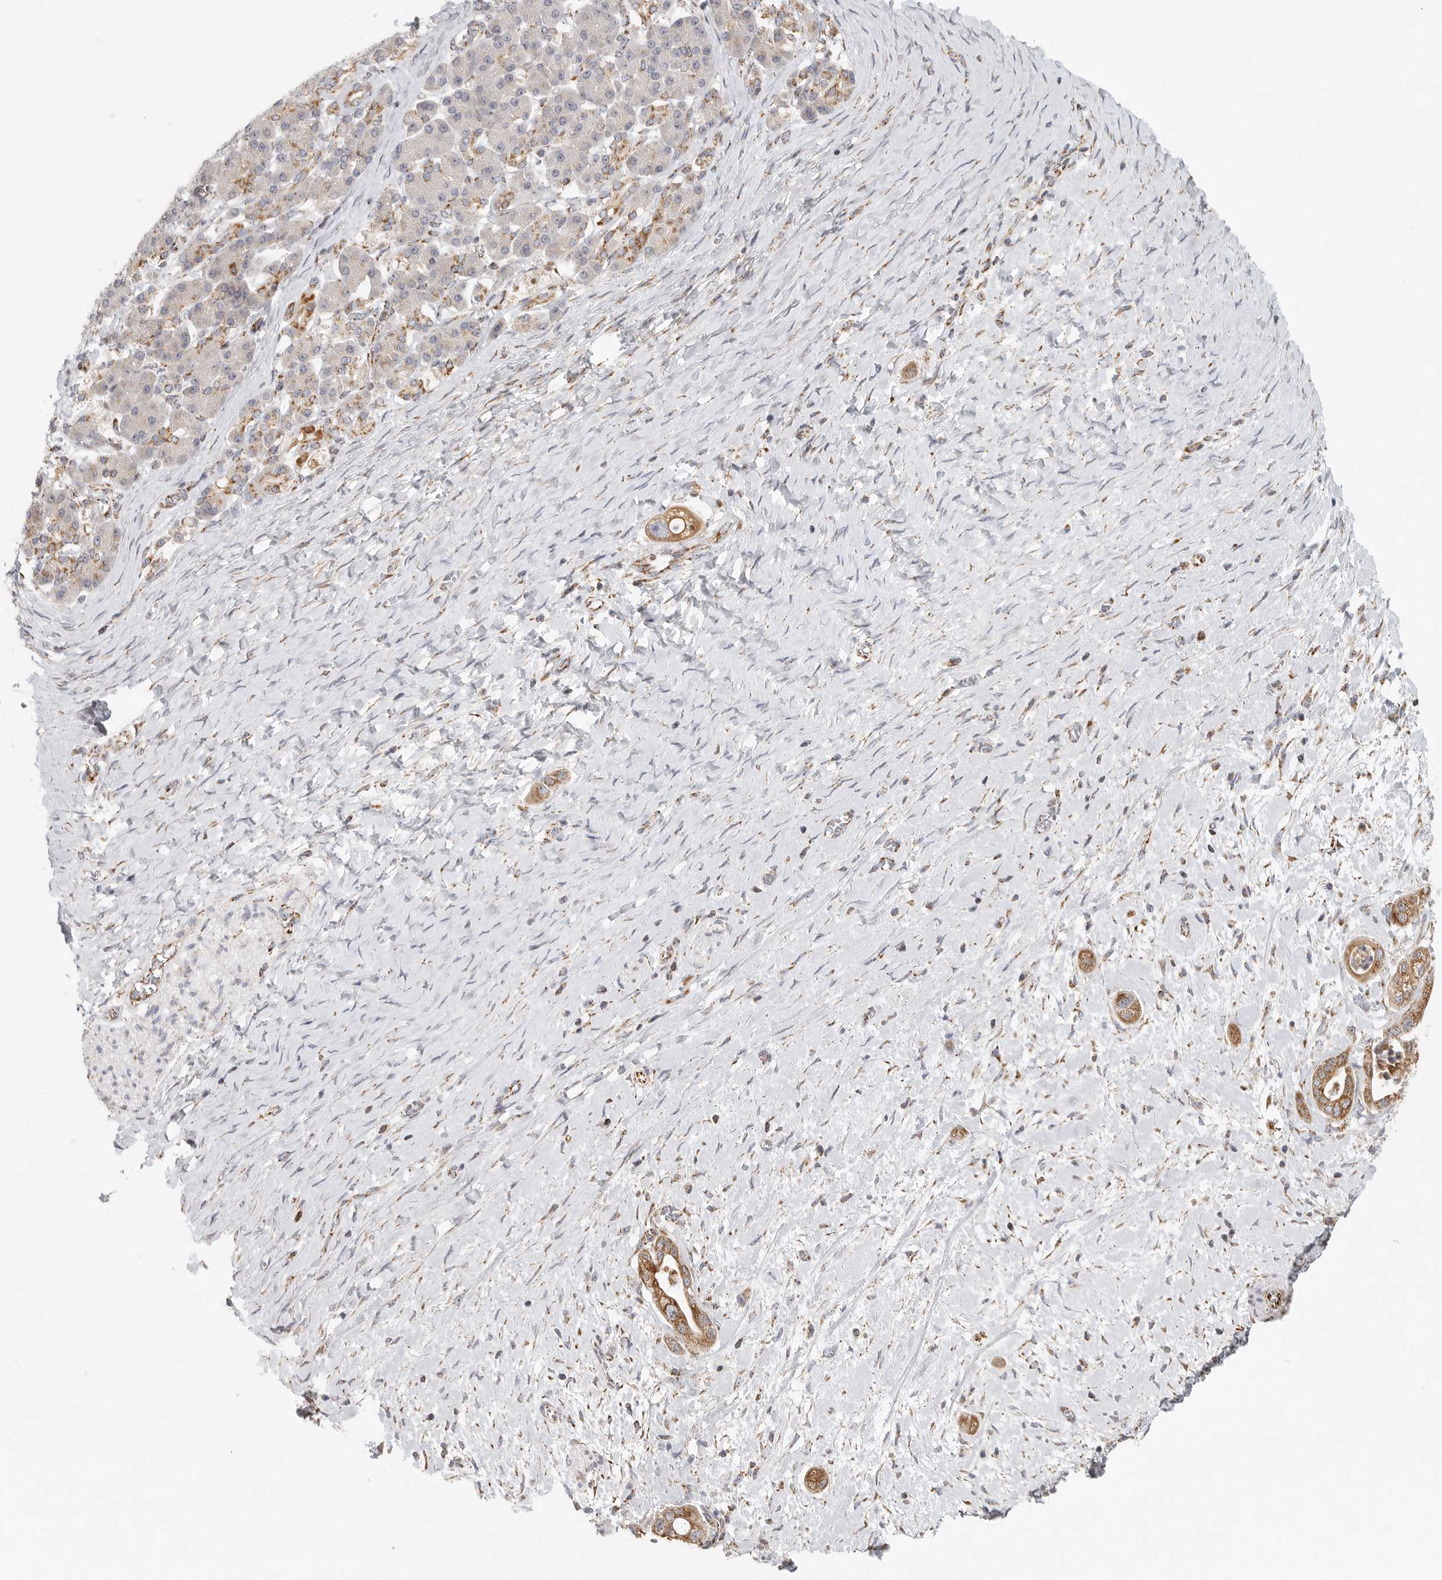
{"staining": {"intensity": "moderate", "quantity": ">75%", "location": "cytoplasmic/membranous"}, "tissue": "pancreatic cancer", "cell_type": "Tumor cells", "image_type": "cancer", "snomed": [{"axis": "morphology", "description": "Adenocarcinoma, NOS"}, {"axis": "topography", "description": "Pancreas"}], "caption": "This photomicrograph shows pancreatic cancer stained with immunohistochemistry (IHC) to label a protein in brown. The cytoplasmic/membranous of tumor cells show moderate positivity for the protein. Nuclei are counter-stained blue.", "gene": "SLC25A26", "patient": {"sex": "male", "age": 58}}